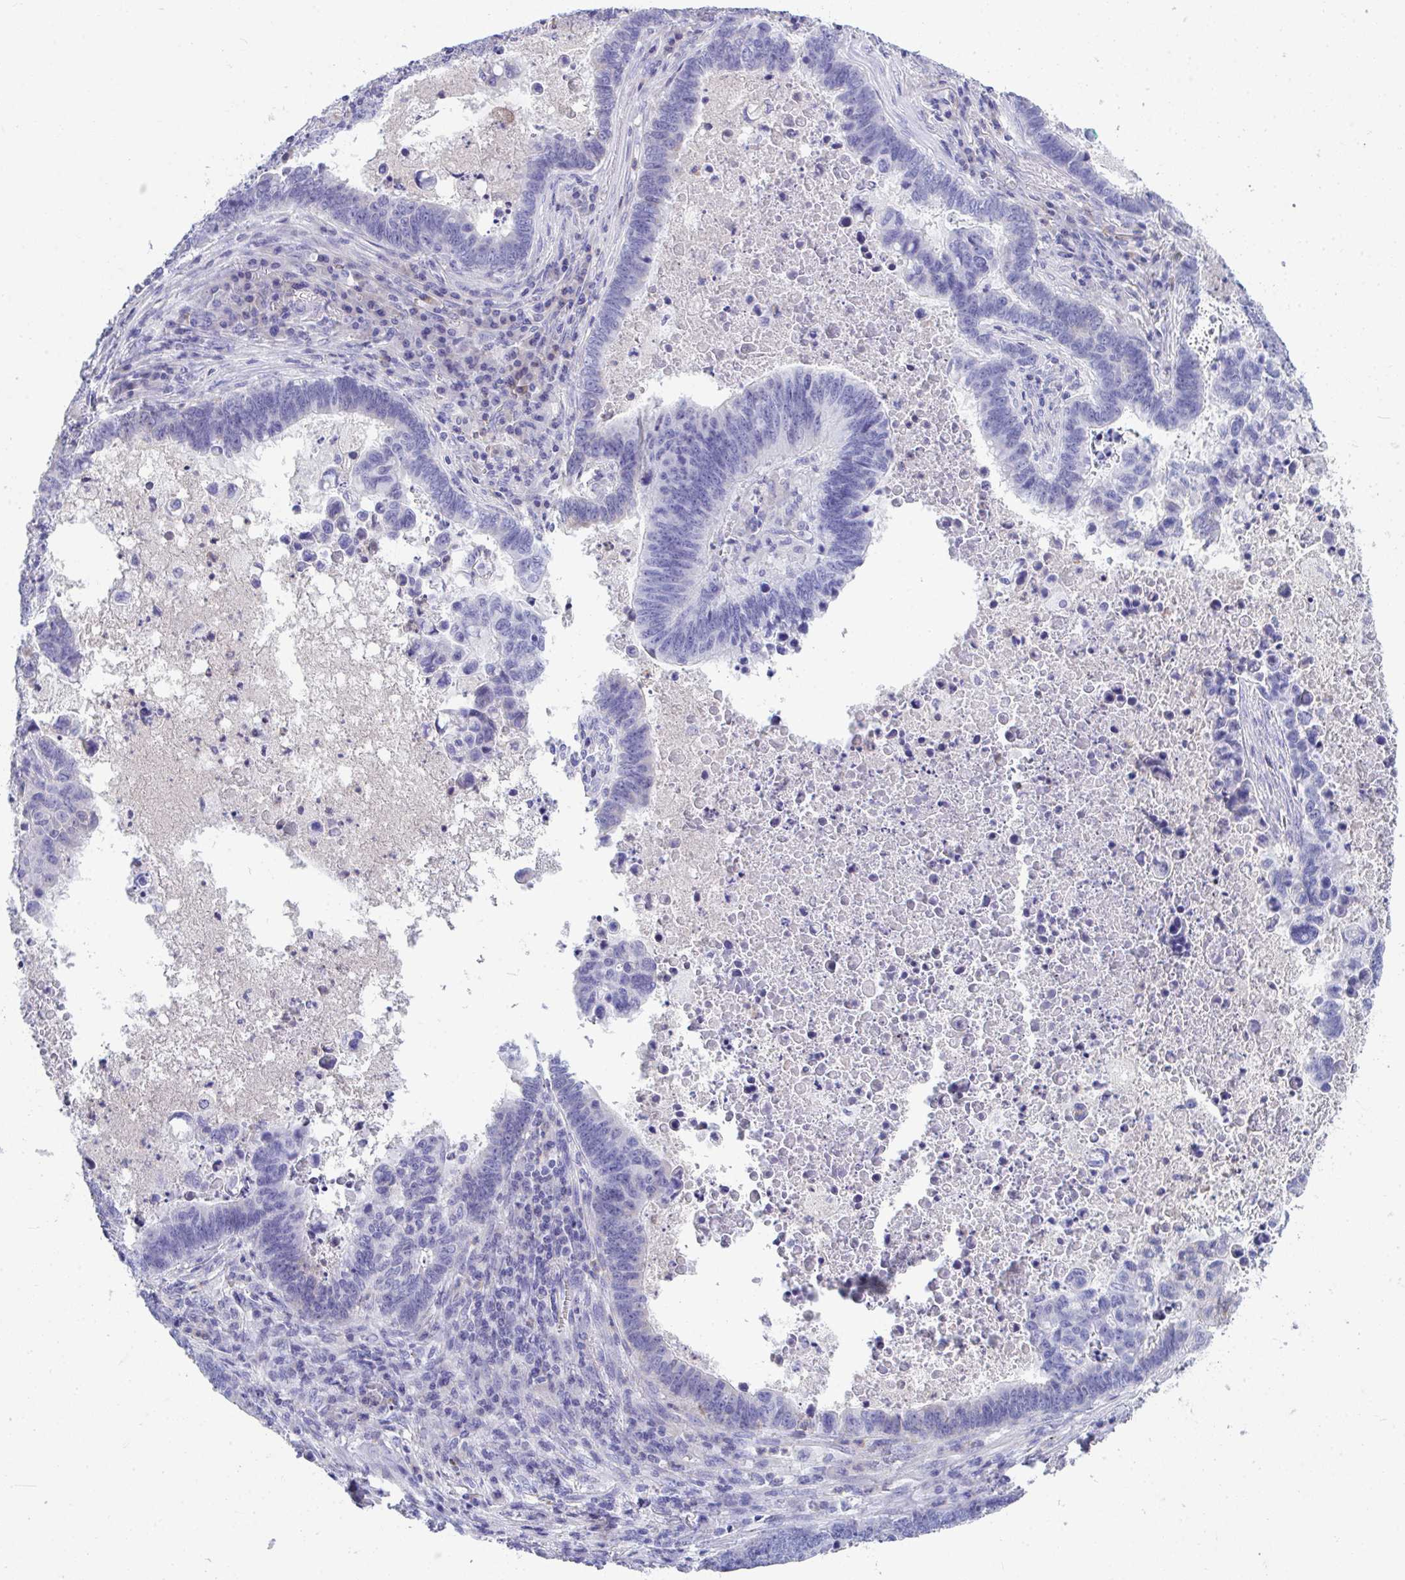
{"staining": {"intensity": "negative", "quantity": "none", "location": "none"}, "tissue": "lung cancer", "cell_type": "Tumor cells", "image_type": "cancer", "snomed": [{"axis": "morphology", "description": "Aneuploidy"}, {"axis": "morphology", "description": "Adenocarcinoma, NOS"}, {"axis": "morphology", "description": "Adenocarcinoma primary or metastatic"}, {"axis": "topography", "description": "Lung"}], "caption": "Tumor cells show no significant protein expression in lung adenocarcinoma primary or metastatic.", "gene": "COA5", "patient": {"sex": "female", "age": 75}}